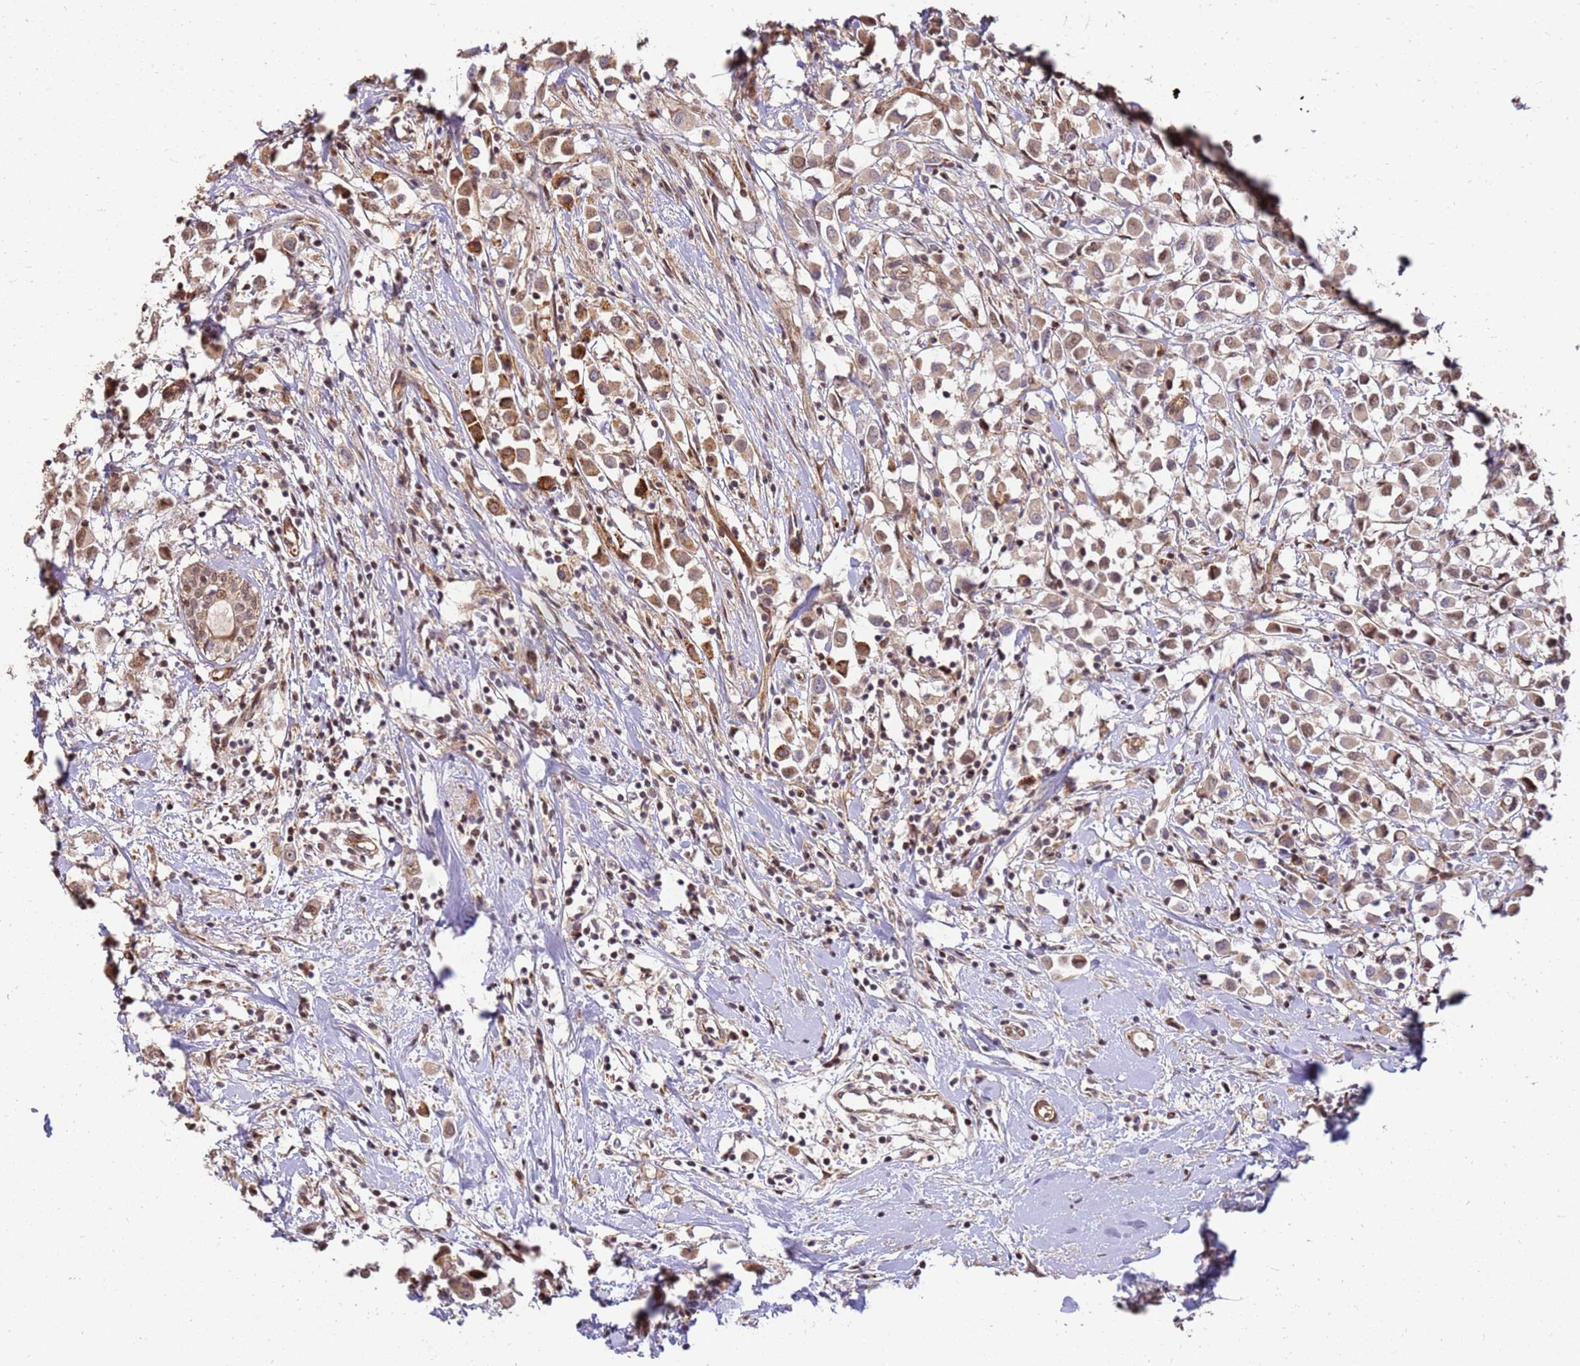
{"staining": {"intensity": "moderate", "quantity": ">75%", "location": "cytoplasmic/membranous,nuclear"}, "tissue": "breast cancer", "cell_type": "Tumor cells", "image_type": "cancer", "snomed": [{"axis": "morphology", "description": "Duct carcinoma"}, {"axis": "topography", "description": "Breast"}], "caption": "This photomicrograph exhibits immunohistochemistry (IHC) staining of human invasive ductal carcinoma (breast), with medium moderate cytoplasmic/membranous and nuclear expression in about >75% of tumor cells.", "gene": "ST18", "patient": {"sex": "female", "age": 61}}